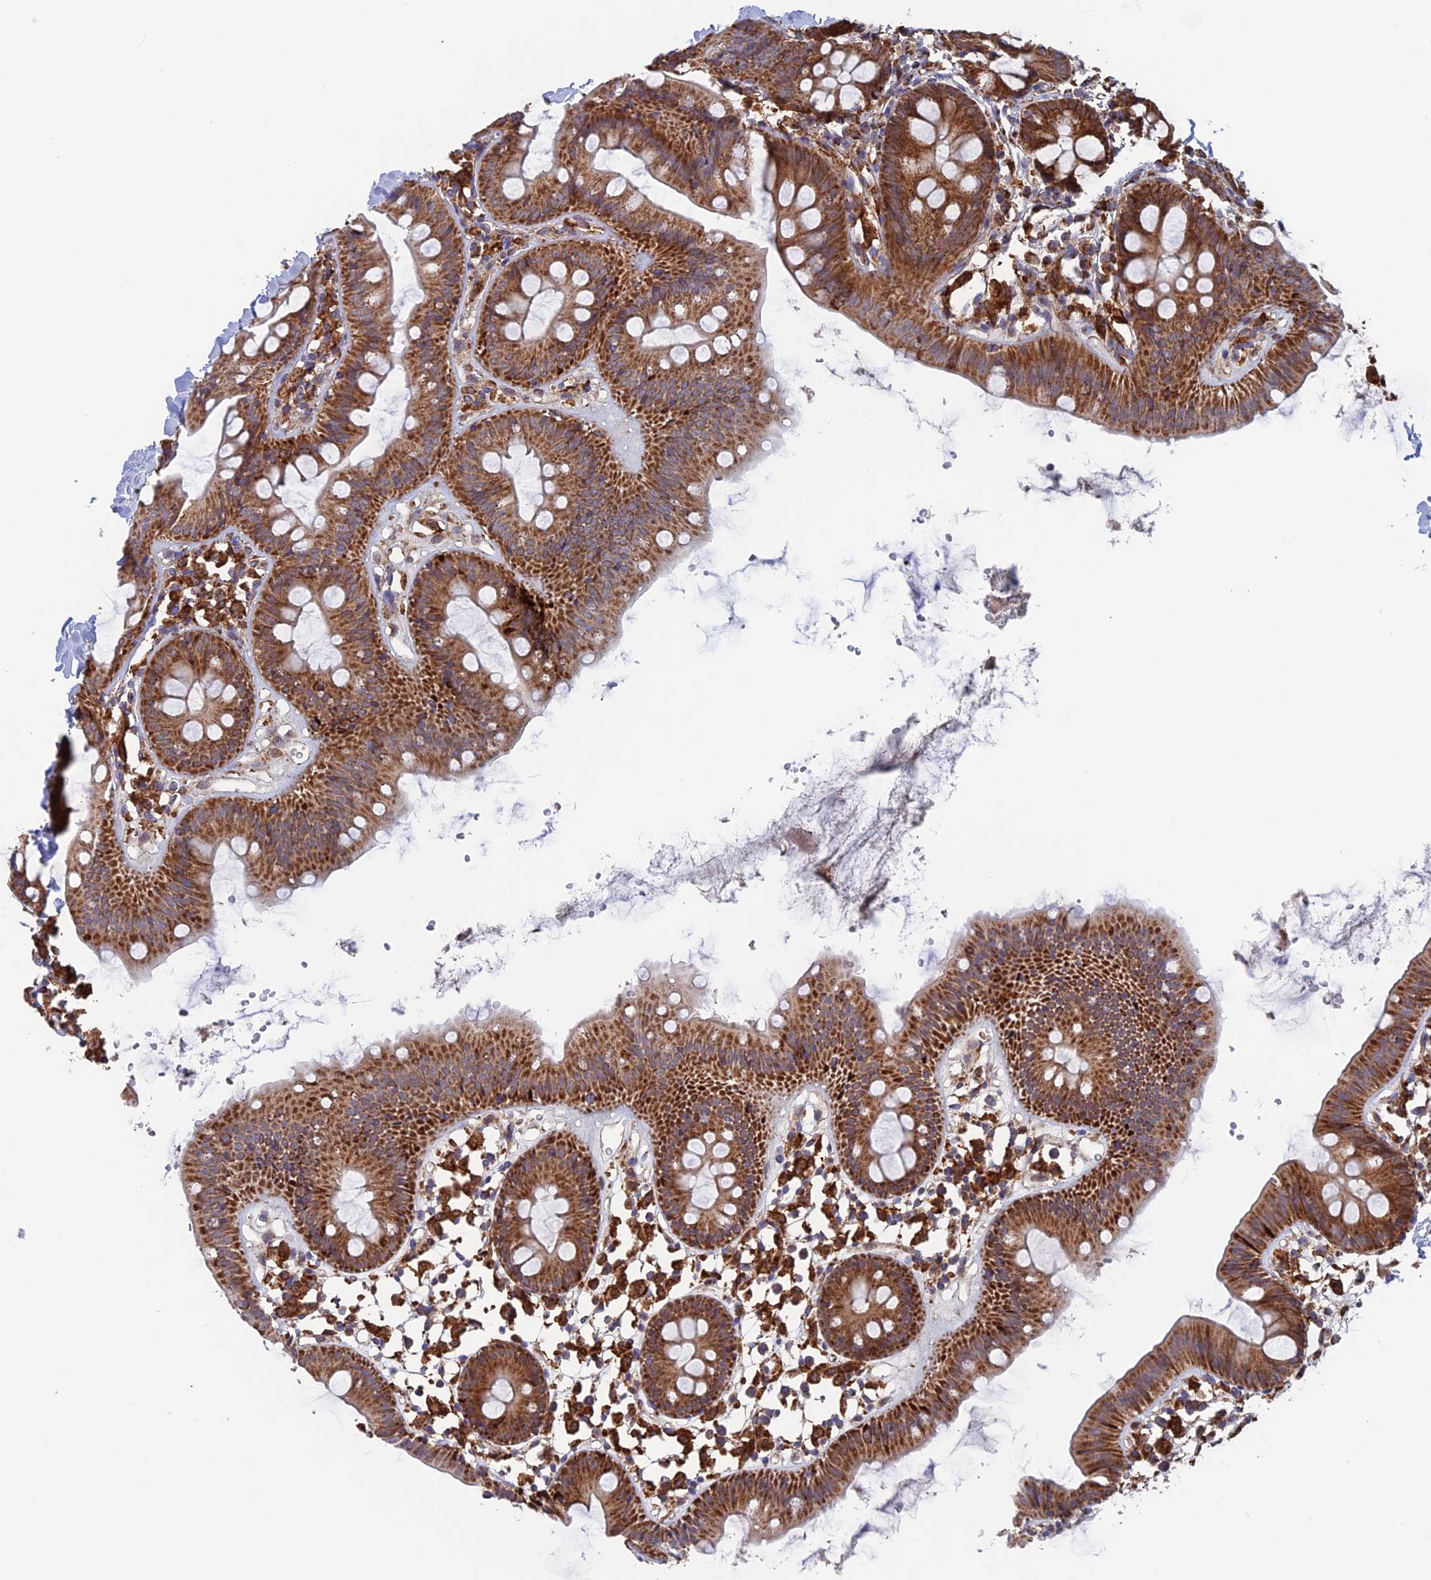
{"staining": {"intensity": "moderate", "quantity": "25%-75%", "location": "cytoplasmic/membranous"}, "tissue": "colon", "cell_type": "Endothelial cells", "image_type": "normal", "snomed": [{"axis": "morphology", "description": "Normal tissue, NOS"}, {"axis": "topography", "description": "Colon"}], "caption": "The immunohistochemical stain highlights moderate cytoplasmic/membranous expression in endothelial cells of benign colon.", "gene": "DTYMK", "patient": {"sex": "male", "age": 56}}